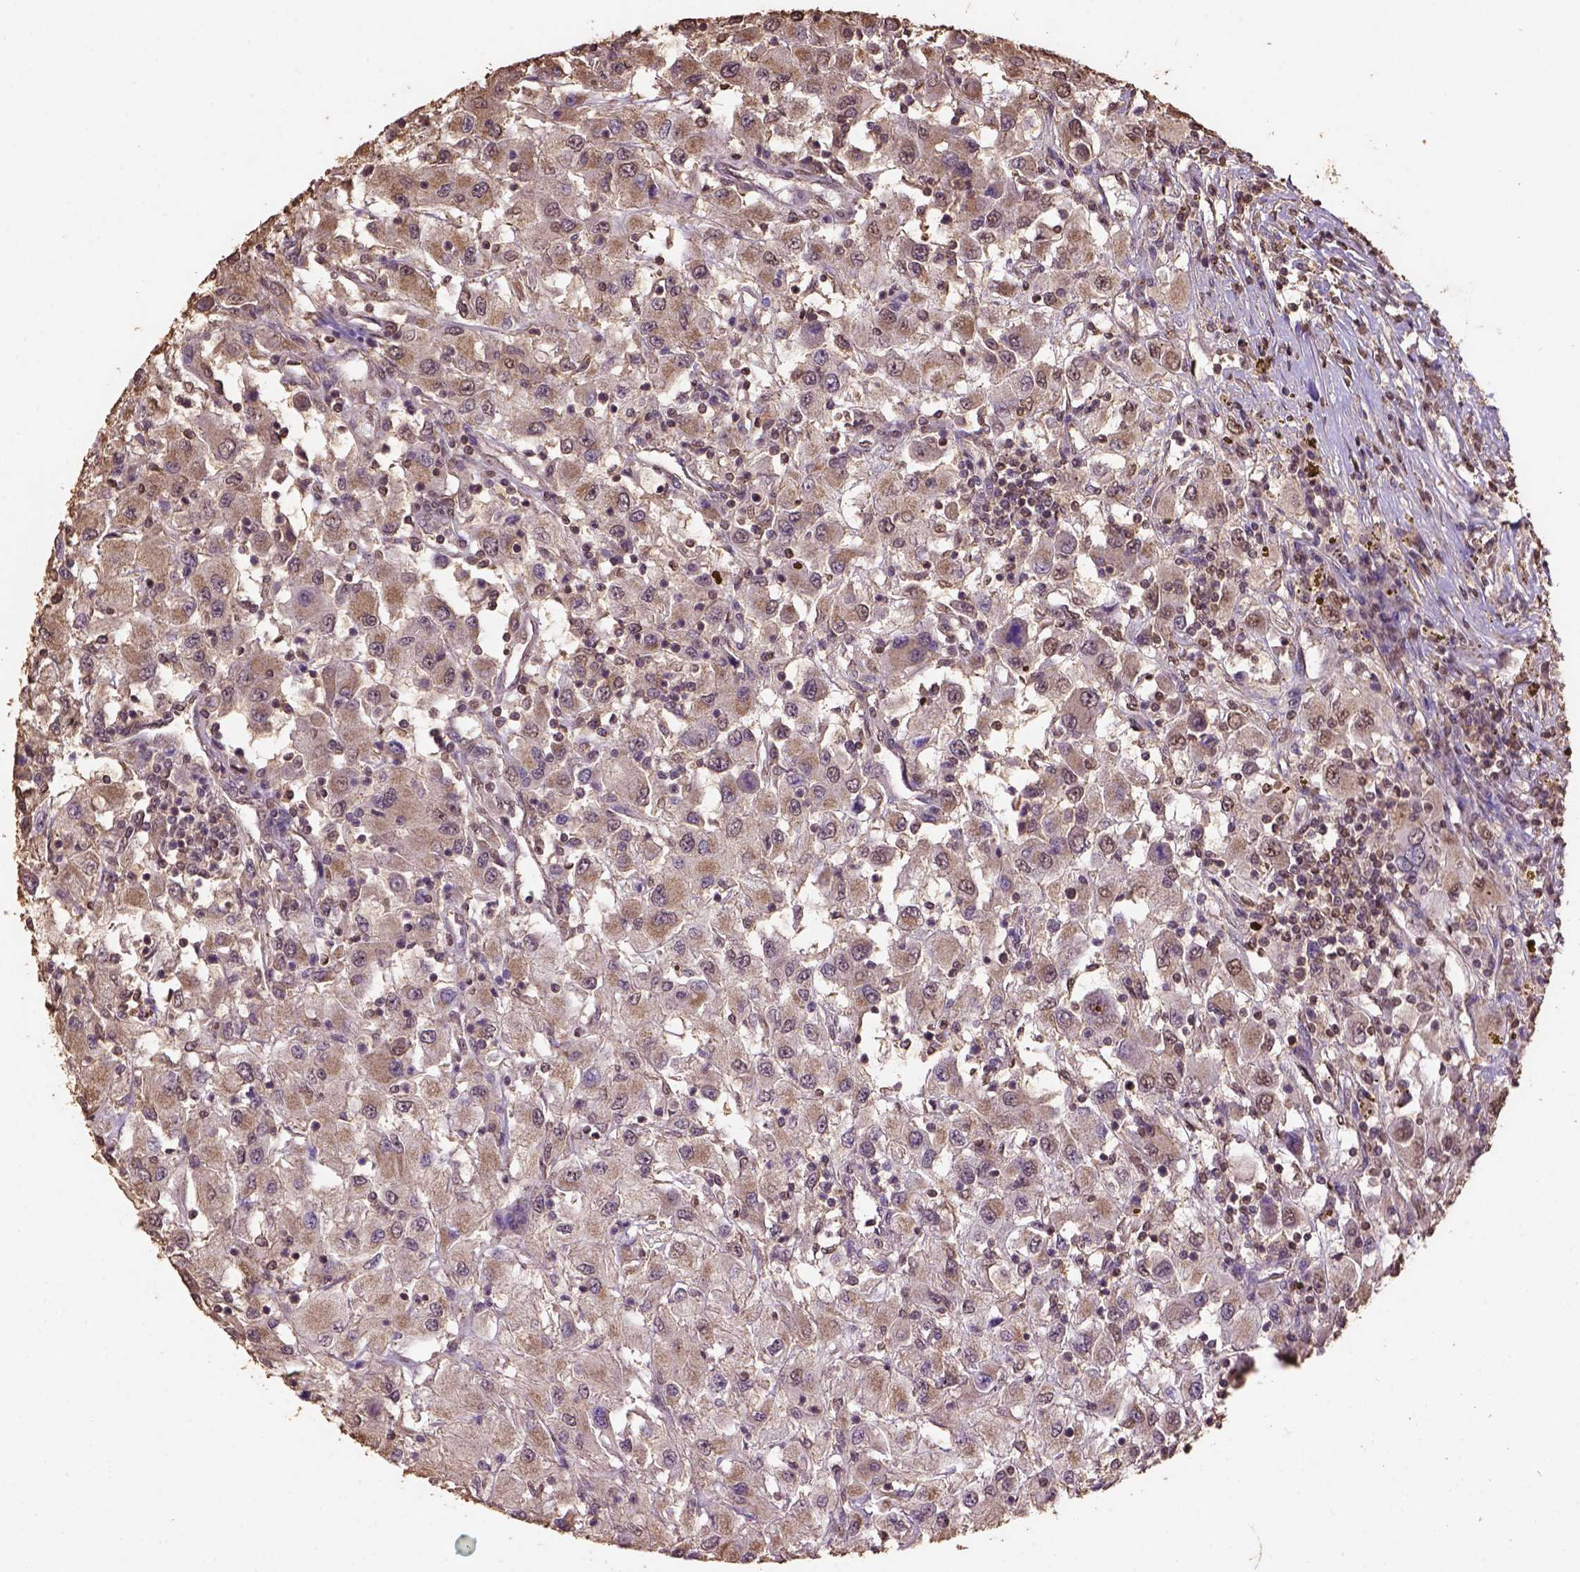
{"staining": {"intensity": "moderate", "quantity": ">75%", "location": "cytoplasmic/membranous,nuclear"}, "tissue": "renal cancer", "cell_type": "Tumor cells", "image_type": "cancer", "snomed": [{"axis": "morphology", "description": "Adenocarcinoma, NOS"}, {"axis": "topography", "description": "Kidney"}], "caption": "Moderate cytoplasmic/membranous and nuclear expression is identified in approximately >75% of tumor cells in renal adenocarcinoma.", "gene": "CSTF2T", "patient": {"sex": "female", "age": 67}}